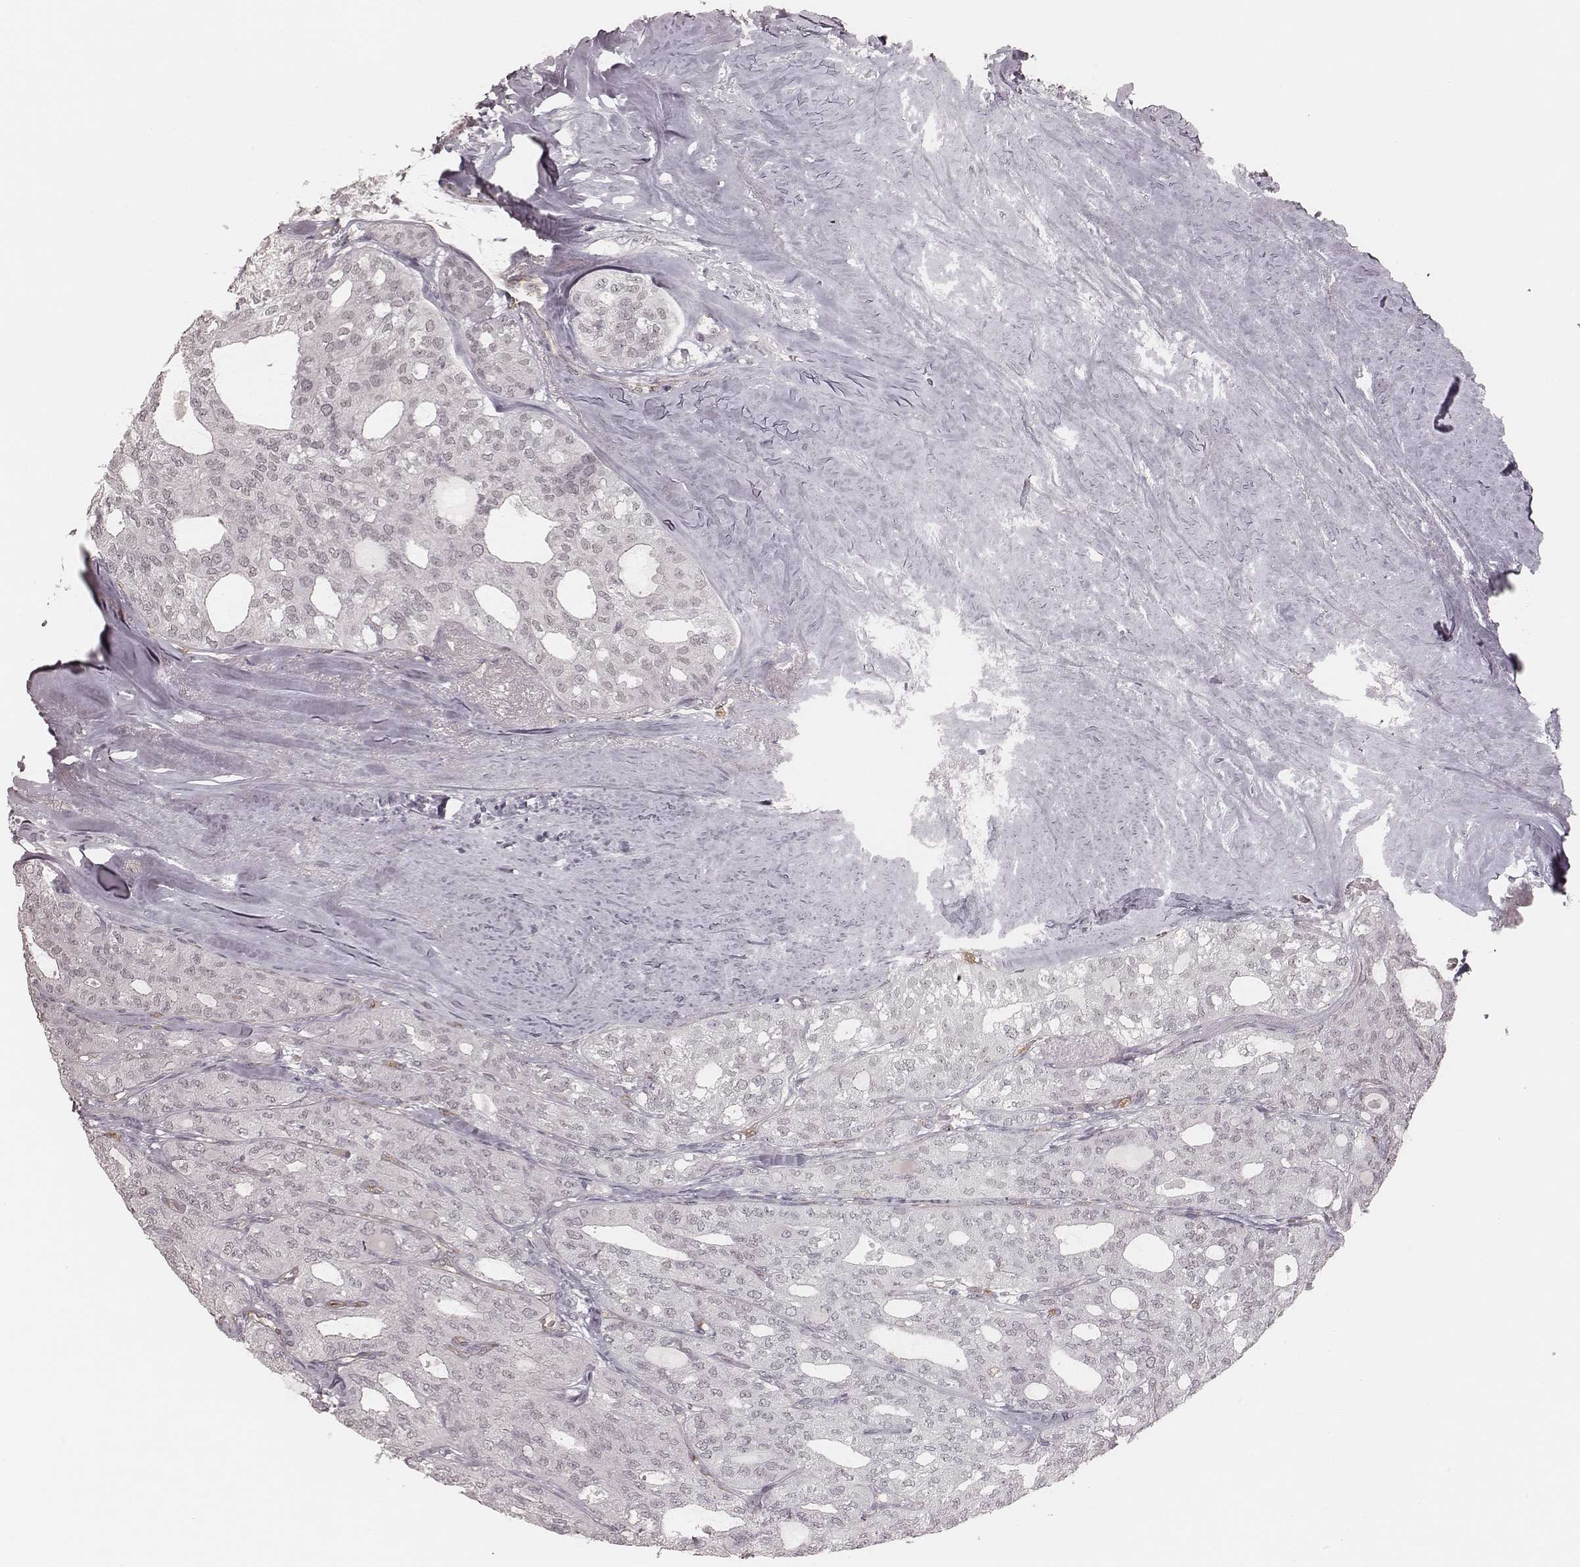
{"staining": {"intensity": "negative", "quantity": "none", "location": "none"}, "tissue": "thyroid cancer", "cell_type": "Tumor cells", "image_type": "cancer", "snomed": [{"axis": "morphology", "description": "Follicular adenoma carcinoma, NOS"}, {"axis": "topography", "description": "Thyroid gland"}], "caption": "This micrograph is of thyroid follicular adenoma carcinoma stained with immunohistochemistry to label a protein in brown with the nuclei are counter-stained blue. There is no positivity in tumor cells. Nuclei are stained in blue.", "gene": "KITLG", "patient": {"sex": "male", "age": 75}}